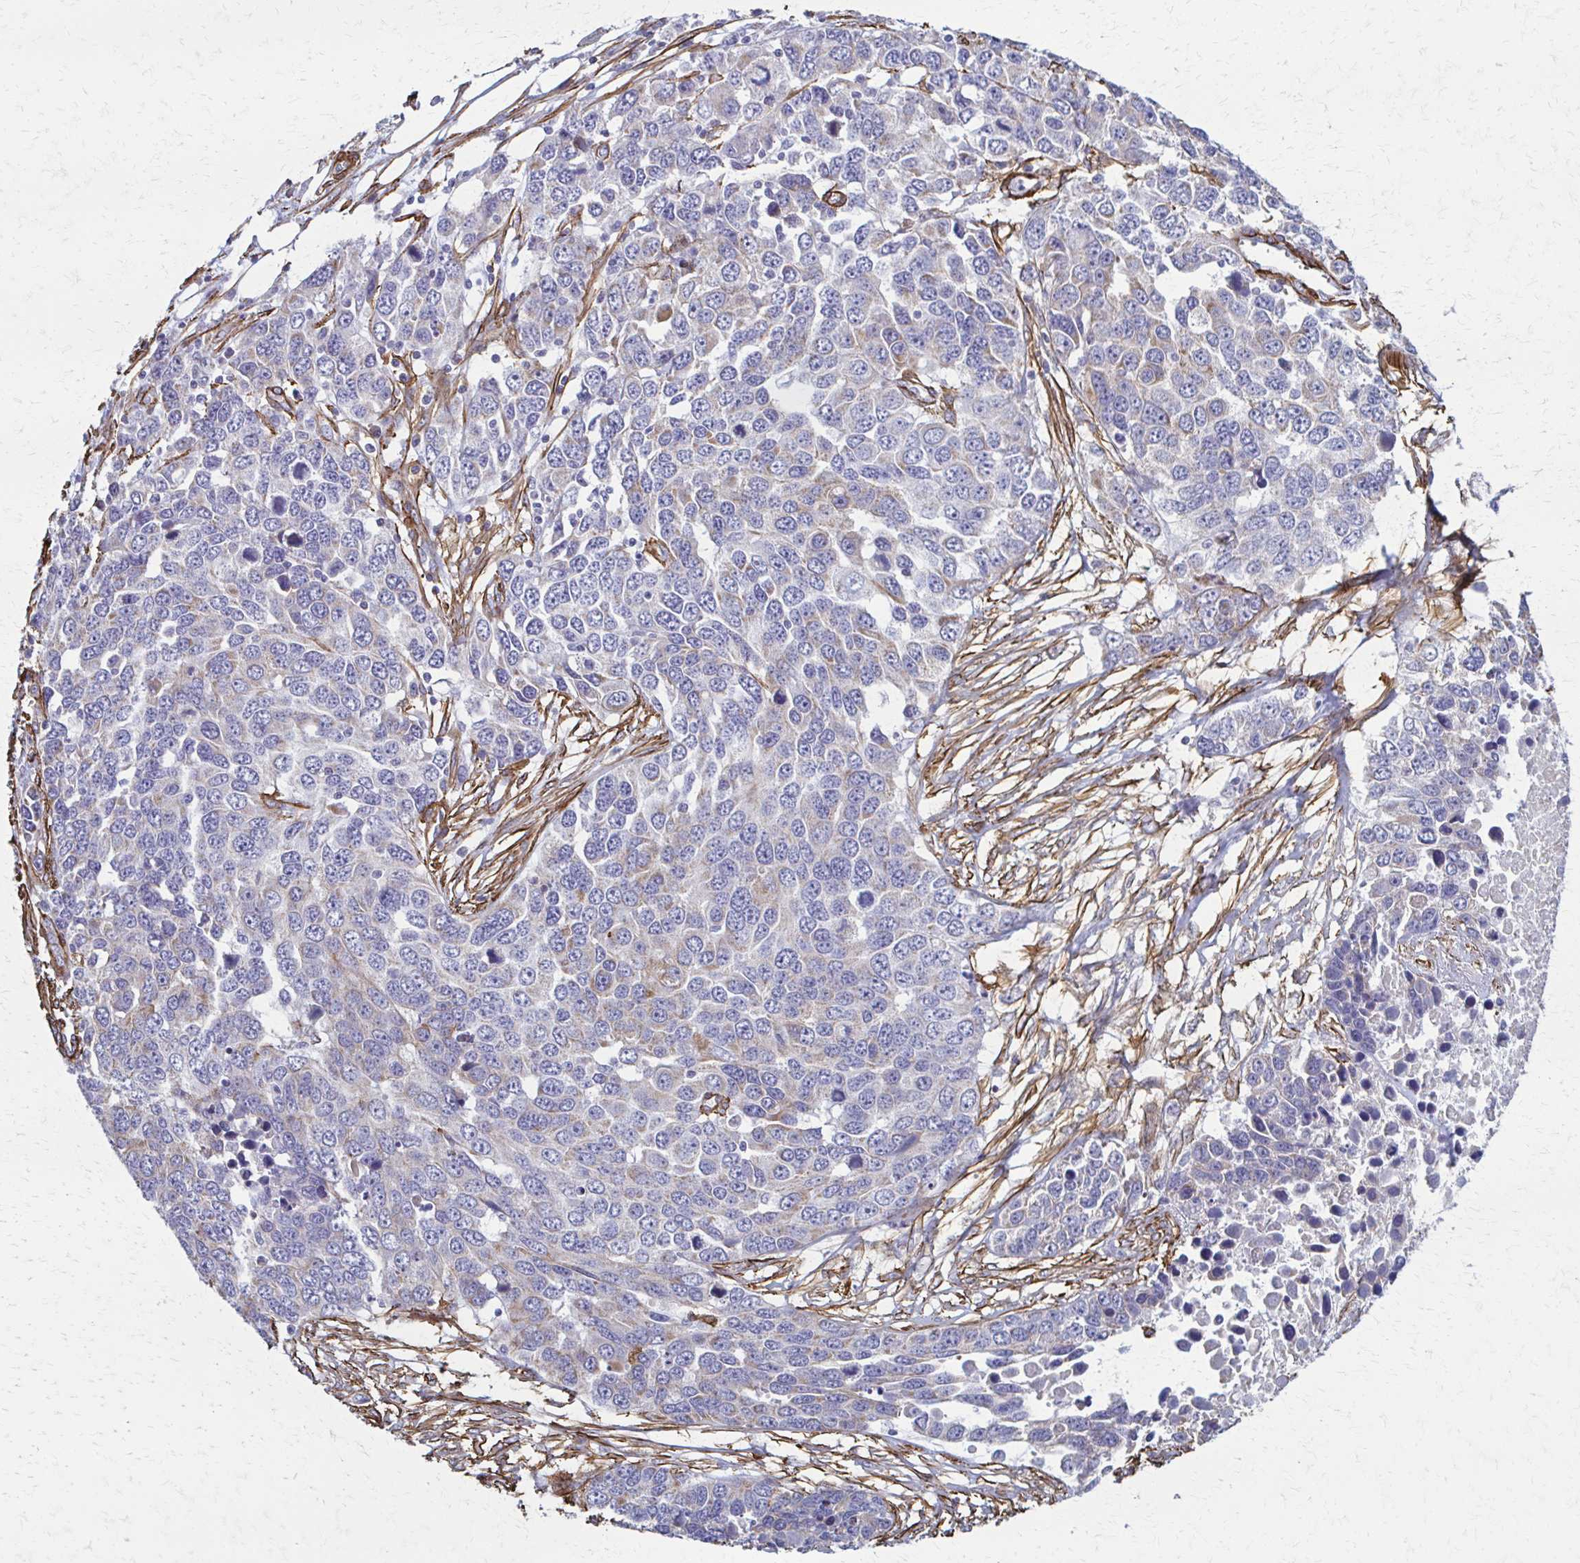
{"staining": {"intensity": "weak", "quantity": "<25%", "location": "cytoplasmic/membranous"}, "tissue": "ovarian cancer", "cell_type": "Tumor cells", "image_type": "cancer", "snomed": [{"axis": "morphology", "description": "Cystadenocarcinoma, serous, NOS"}, {"axis": "topography", "description": "Ovary"}], "caption": "Immunohistochemistry (IHC) of human serous cystadenocarcinoma (ovarian) displays no staining in tumor cells.", "gene": "TIMMDC1", "patient": {"sex": "female", "age": 76}}